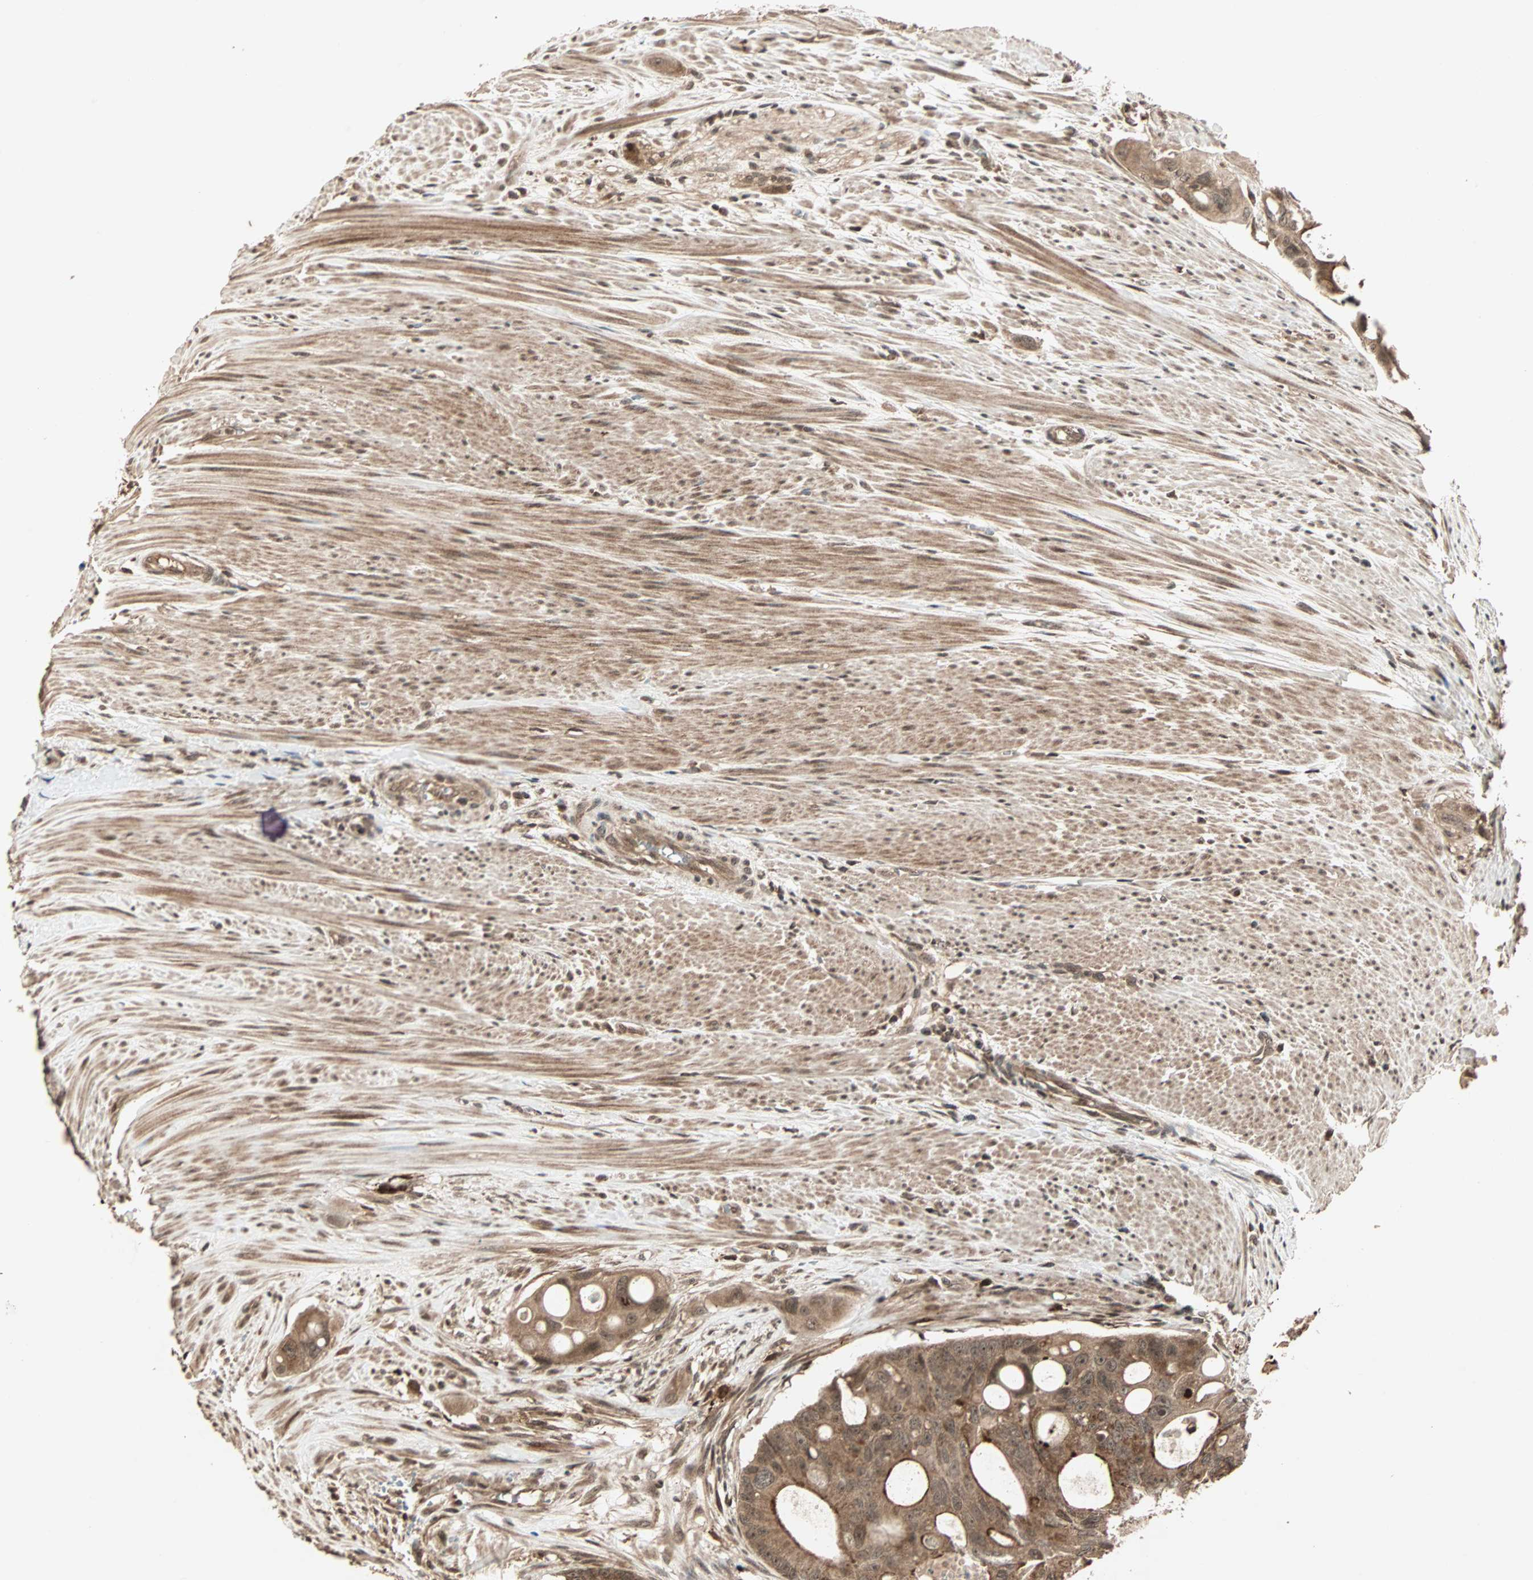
{"staining": {"intensity": "strong", "quantity": ">75%", "location": "cytoplasmic/membranous"}, "tissue": "colorectal cancer", "cell_type": "Tumor cells", "image_type": "cancer", "snomed": [{"axis": "morphology", "description": "Adenocarcinoma, NOS"}, {"axis": "topography", "description": "Colon"}], "caption": "Colorectal adenocarcinoma stained for a protein reveals strong cytoplasmic/membranous positivity in tumor cells. The protein of interest is shown in brown color, while the nuclei are stained blue.", "gene": "RFFL", "patient": {"sex": "female", "age": 57}}